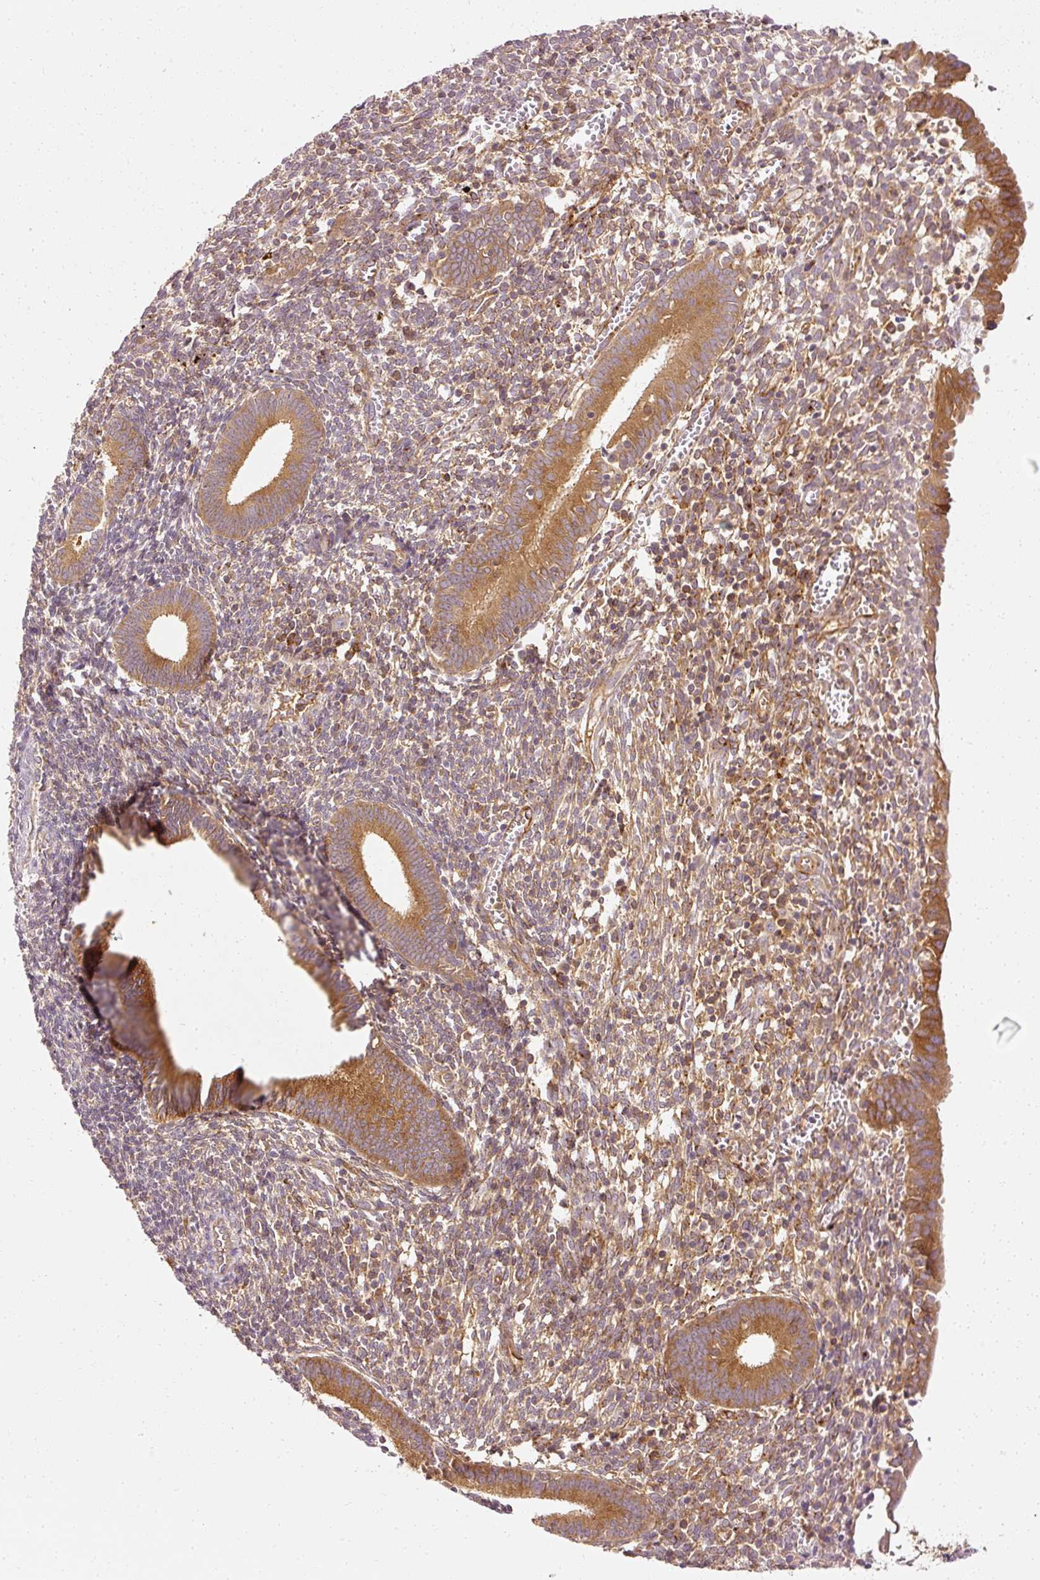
{"staining": {"intensity": "moderate", "quantity": "25%-75%", "location": "cytoplasmic/membranous"}, "tissue": "endometrium", "cell_type": "Cells in endometrial stroma", "image_type": "normal", "snomed": [{"axis": "morphology", "description": "Normal tissue, NOS"}, {"axis": "topography", "description": "Endometrium"}], "caption": "Immunohistochemical staining of normal endometrium displays moderate cytoplasmic/membranous protein positivity in approximately 25%-75% of cells in endometrial stroma.", "gene": "ARMH3", "patient": {"sex": "female", "age": 41}}